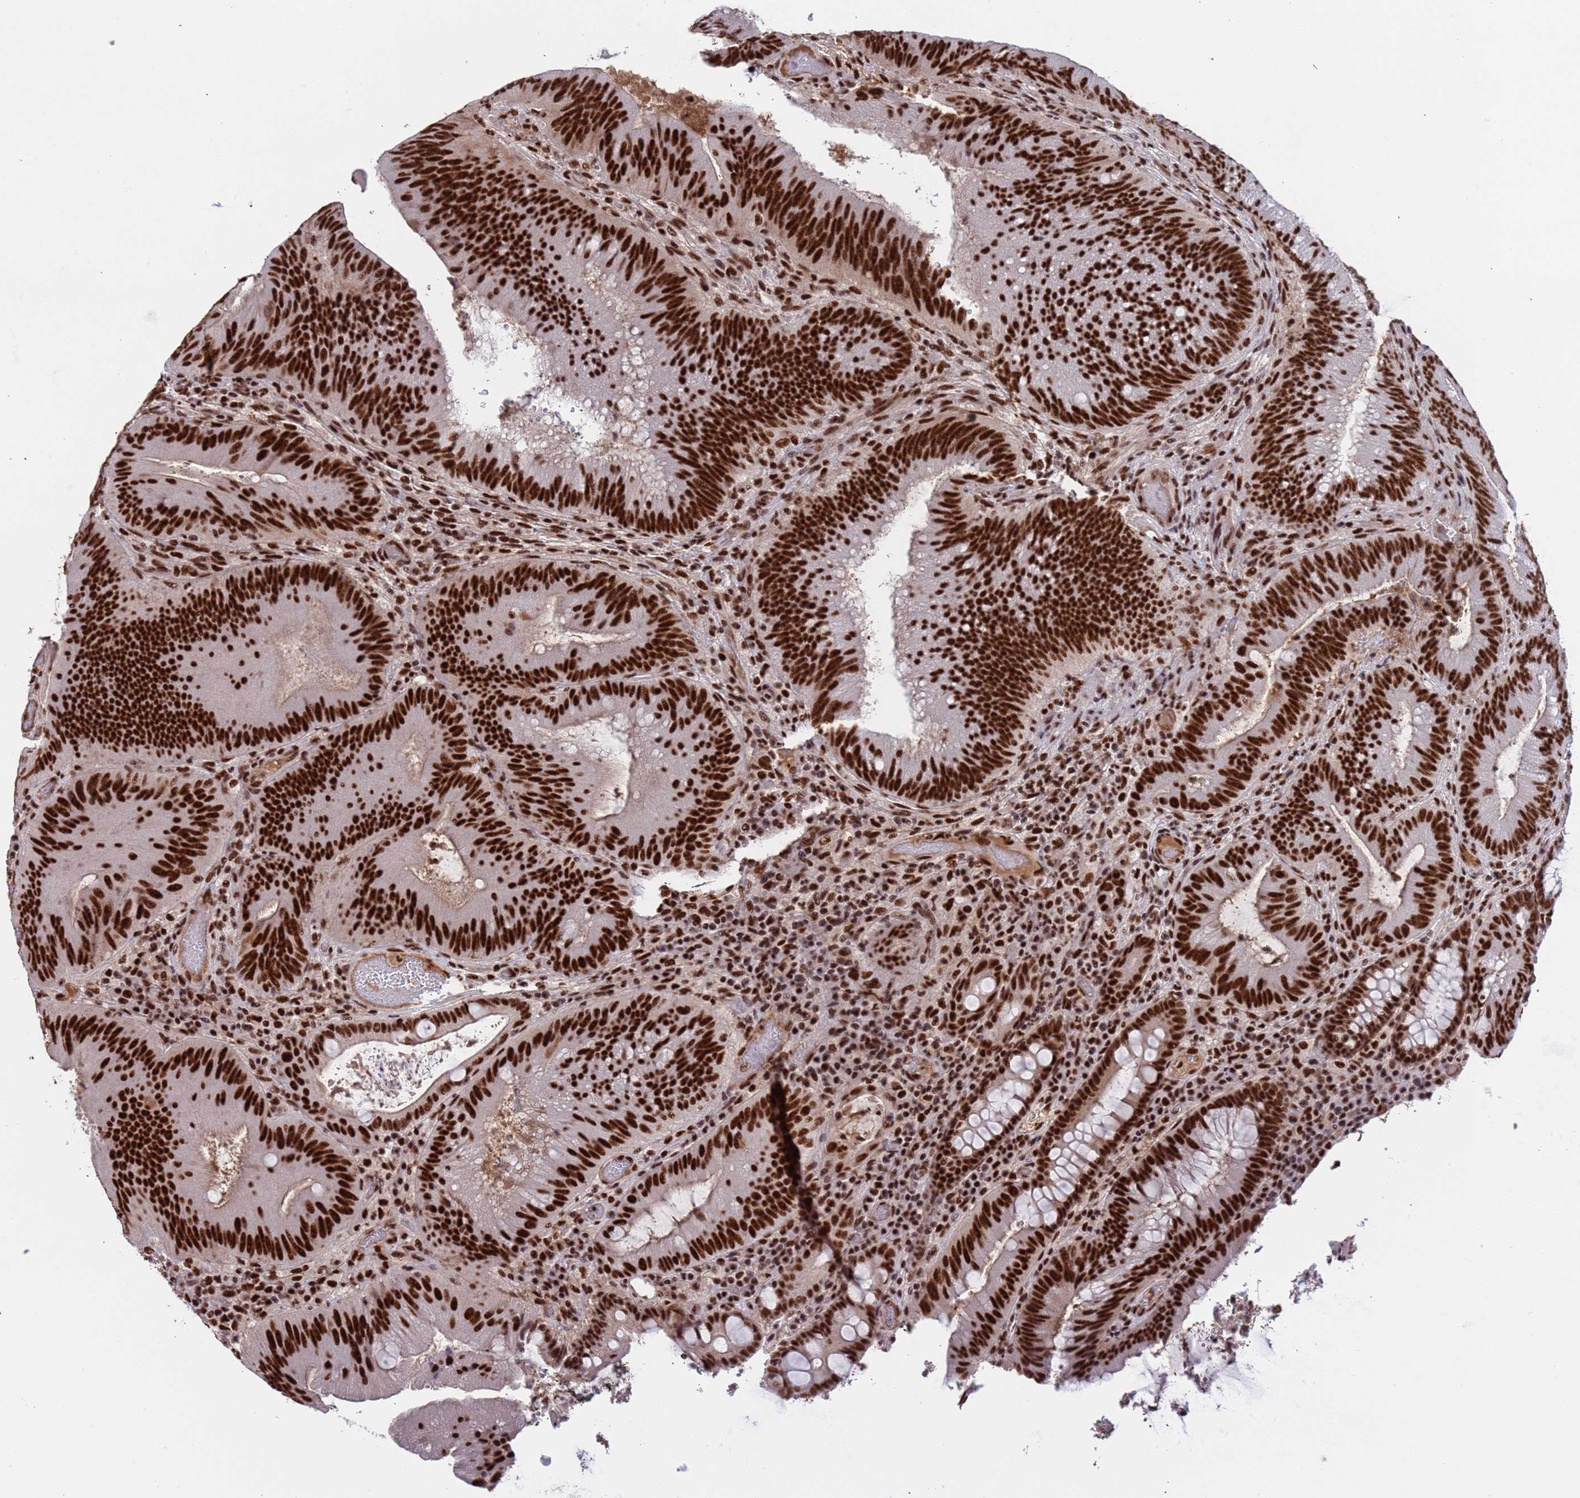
{"staining": {"intensity": "strong", "quantity": ">75%", "location": "nuclear"}, "tissue": "colorectal cancer", "cell_type": "Tumor cells", "image_type": "cancer", "snomed": [{"axis": "morphology", "description": "Adenocarcinoma, NOS"}, {"axis": "topography", "description": "Colon"}], "caption": "Colorectal cancer stained with a brown dye shows strong nuclear positive staining in about >75% of tumor cells.", "gene": "SRRT", "patient": {"sex": "female", "age": 43}}